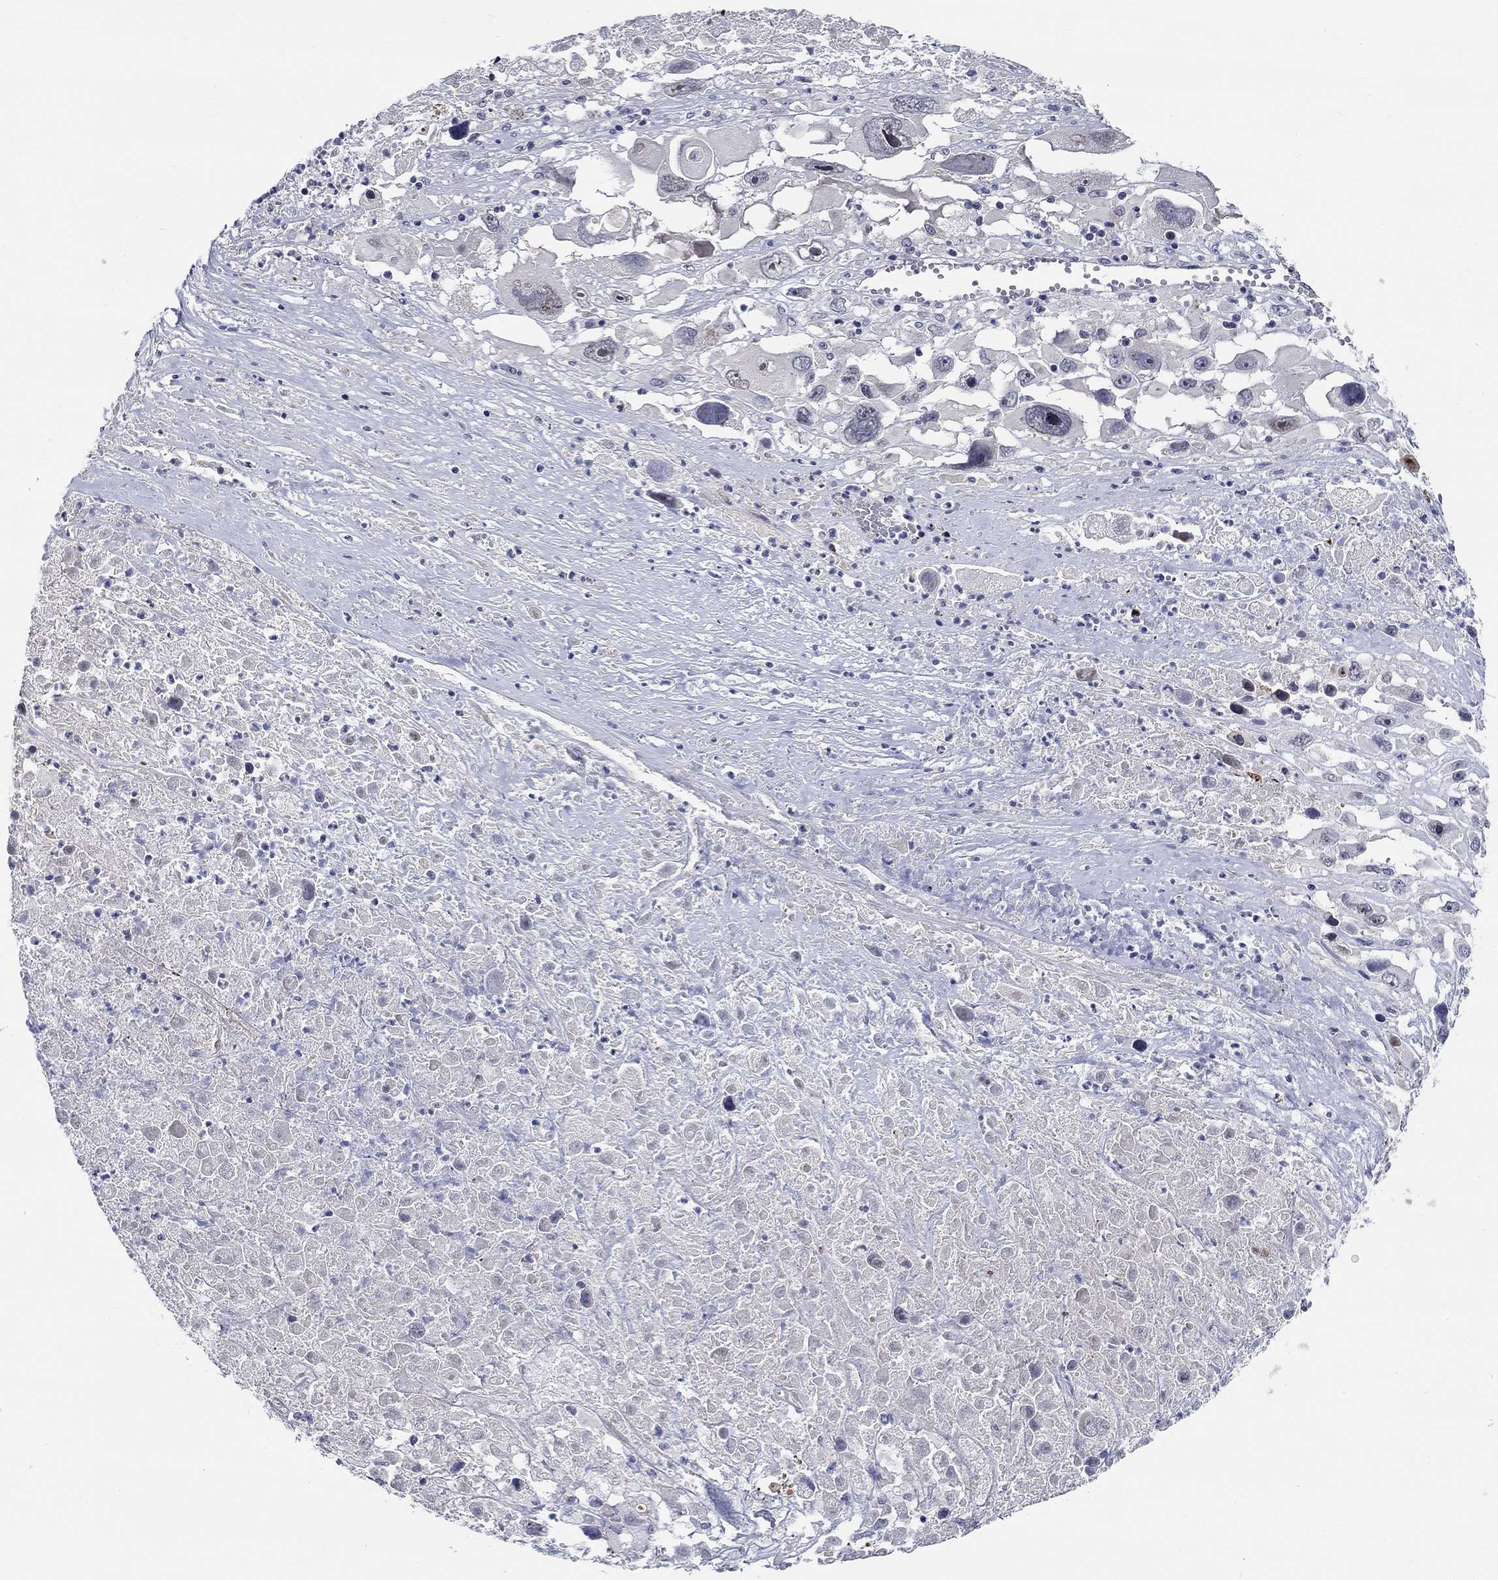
{"staining": {"intensity": "negative", "quantity": "none", "location": "none"}, "tissue": "melanoma", "cell_type": "Tumor cells", "image_type": "cancer", "snomed": [{"axis": "morphology", "description": "Malignant melanoma, Metastatic site"}, {"axis": "topography", "description": "Lymph node"}], "caption": "An immunohistochemistry micrograph of malignant melanoma (metastatic site) is shown. There is no staining in tumor cells of malignant melanoma (metastatic site). (Stains: DAB (3,3'-diaminobenzidine) immunohistochemistry (IHC) with hematoxylin counter stain, Microscopy: brightfield microscopy at high magnification).", "gene": "SMIM18", "patient": {"sex": "male", "age": 50}}